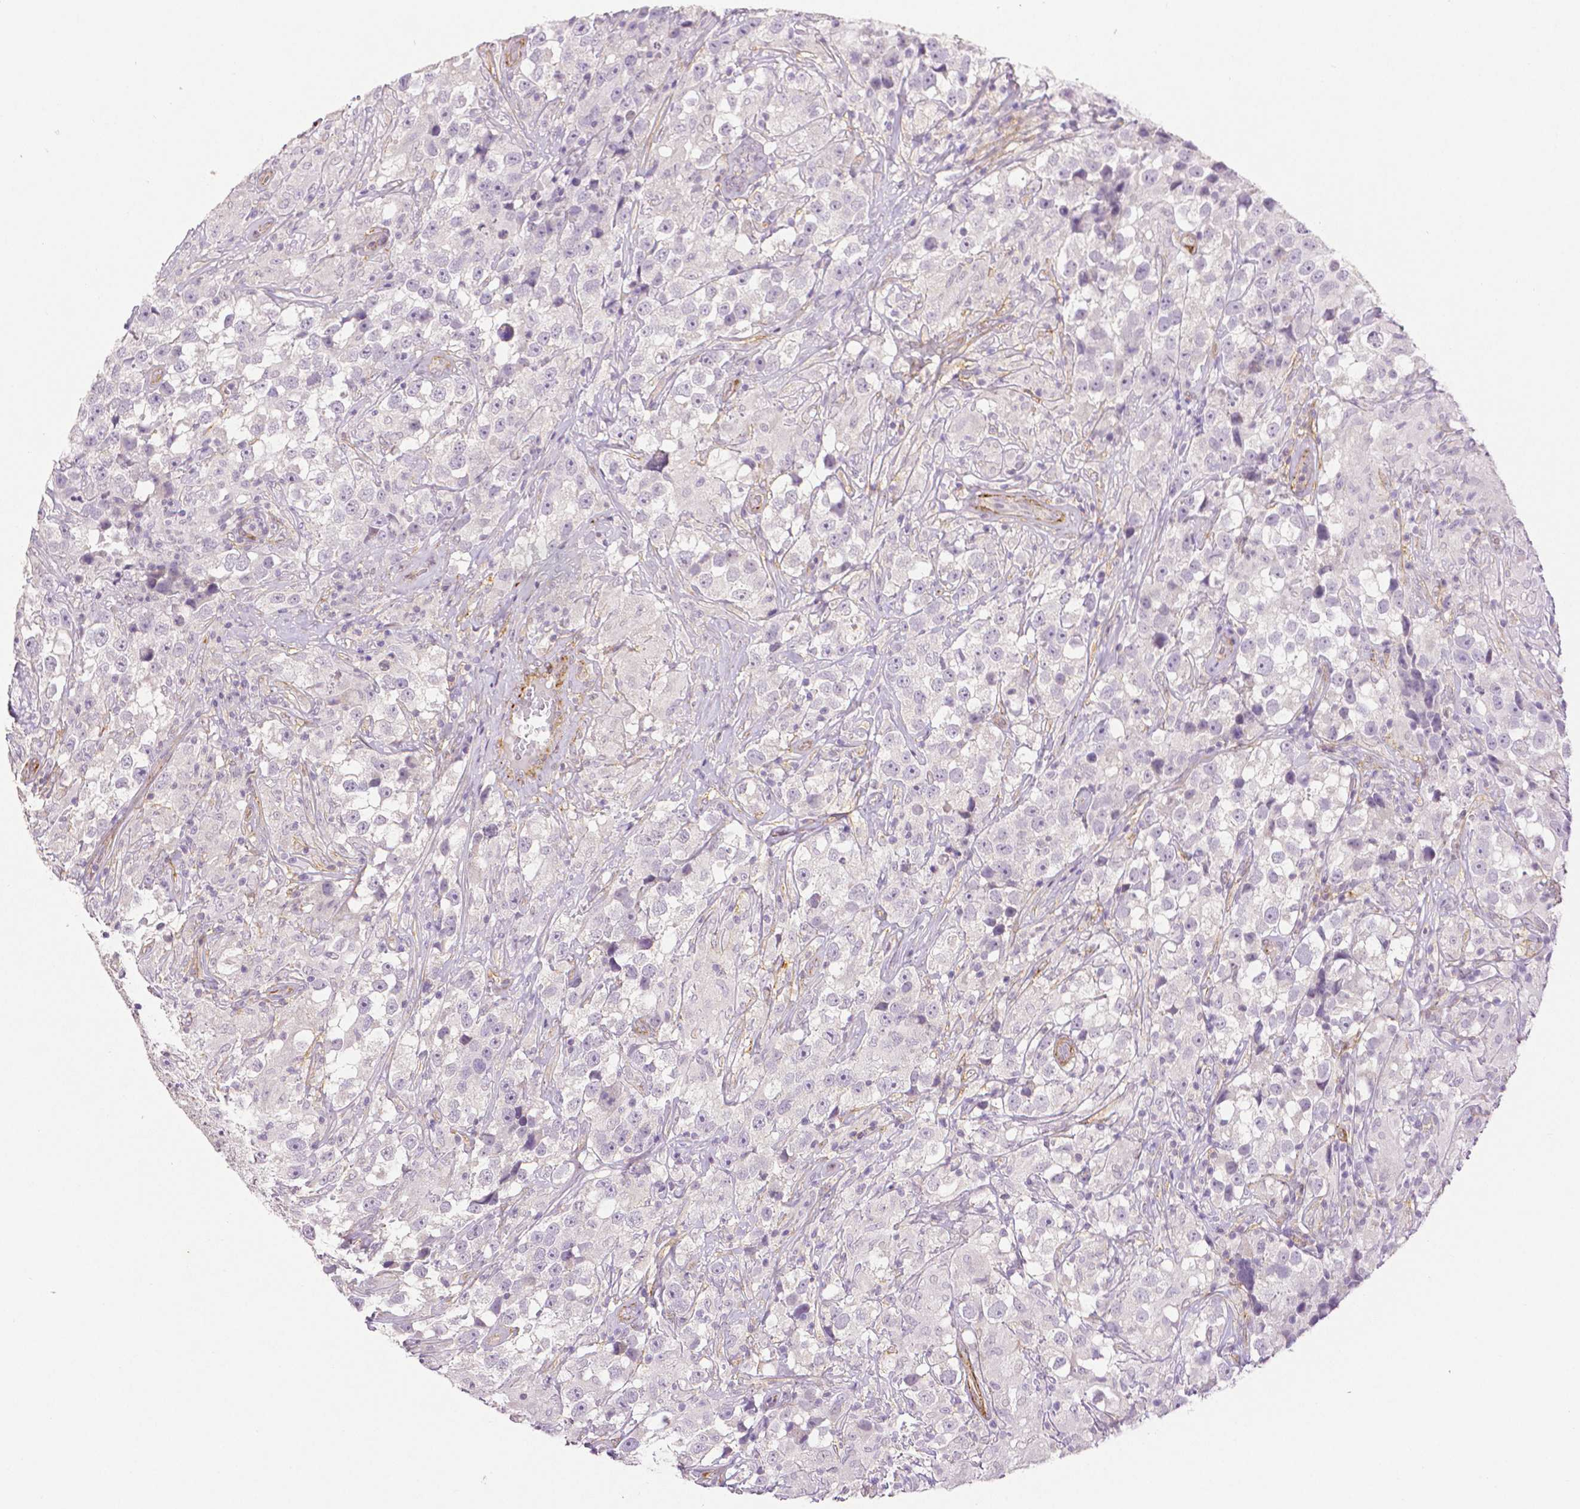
{"staining": {"intensity": "negative", "quantity": "none", "location": "none"}, "tissue": "testis cancer", "cell_type": "Tumor cells", "image_type": "cancer", "snomed": [{"axis": "morphology", "description": "Seminoma, NOS"}, {"axis": "topography", "description": "Testis"}], "caption": "This is an immunohistochemistry histopathology image of seminoma (testis). There is no expression in tumor cells.", "gene": "THY1", "patient": {"sex": "male", "age": 46}}